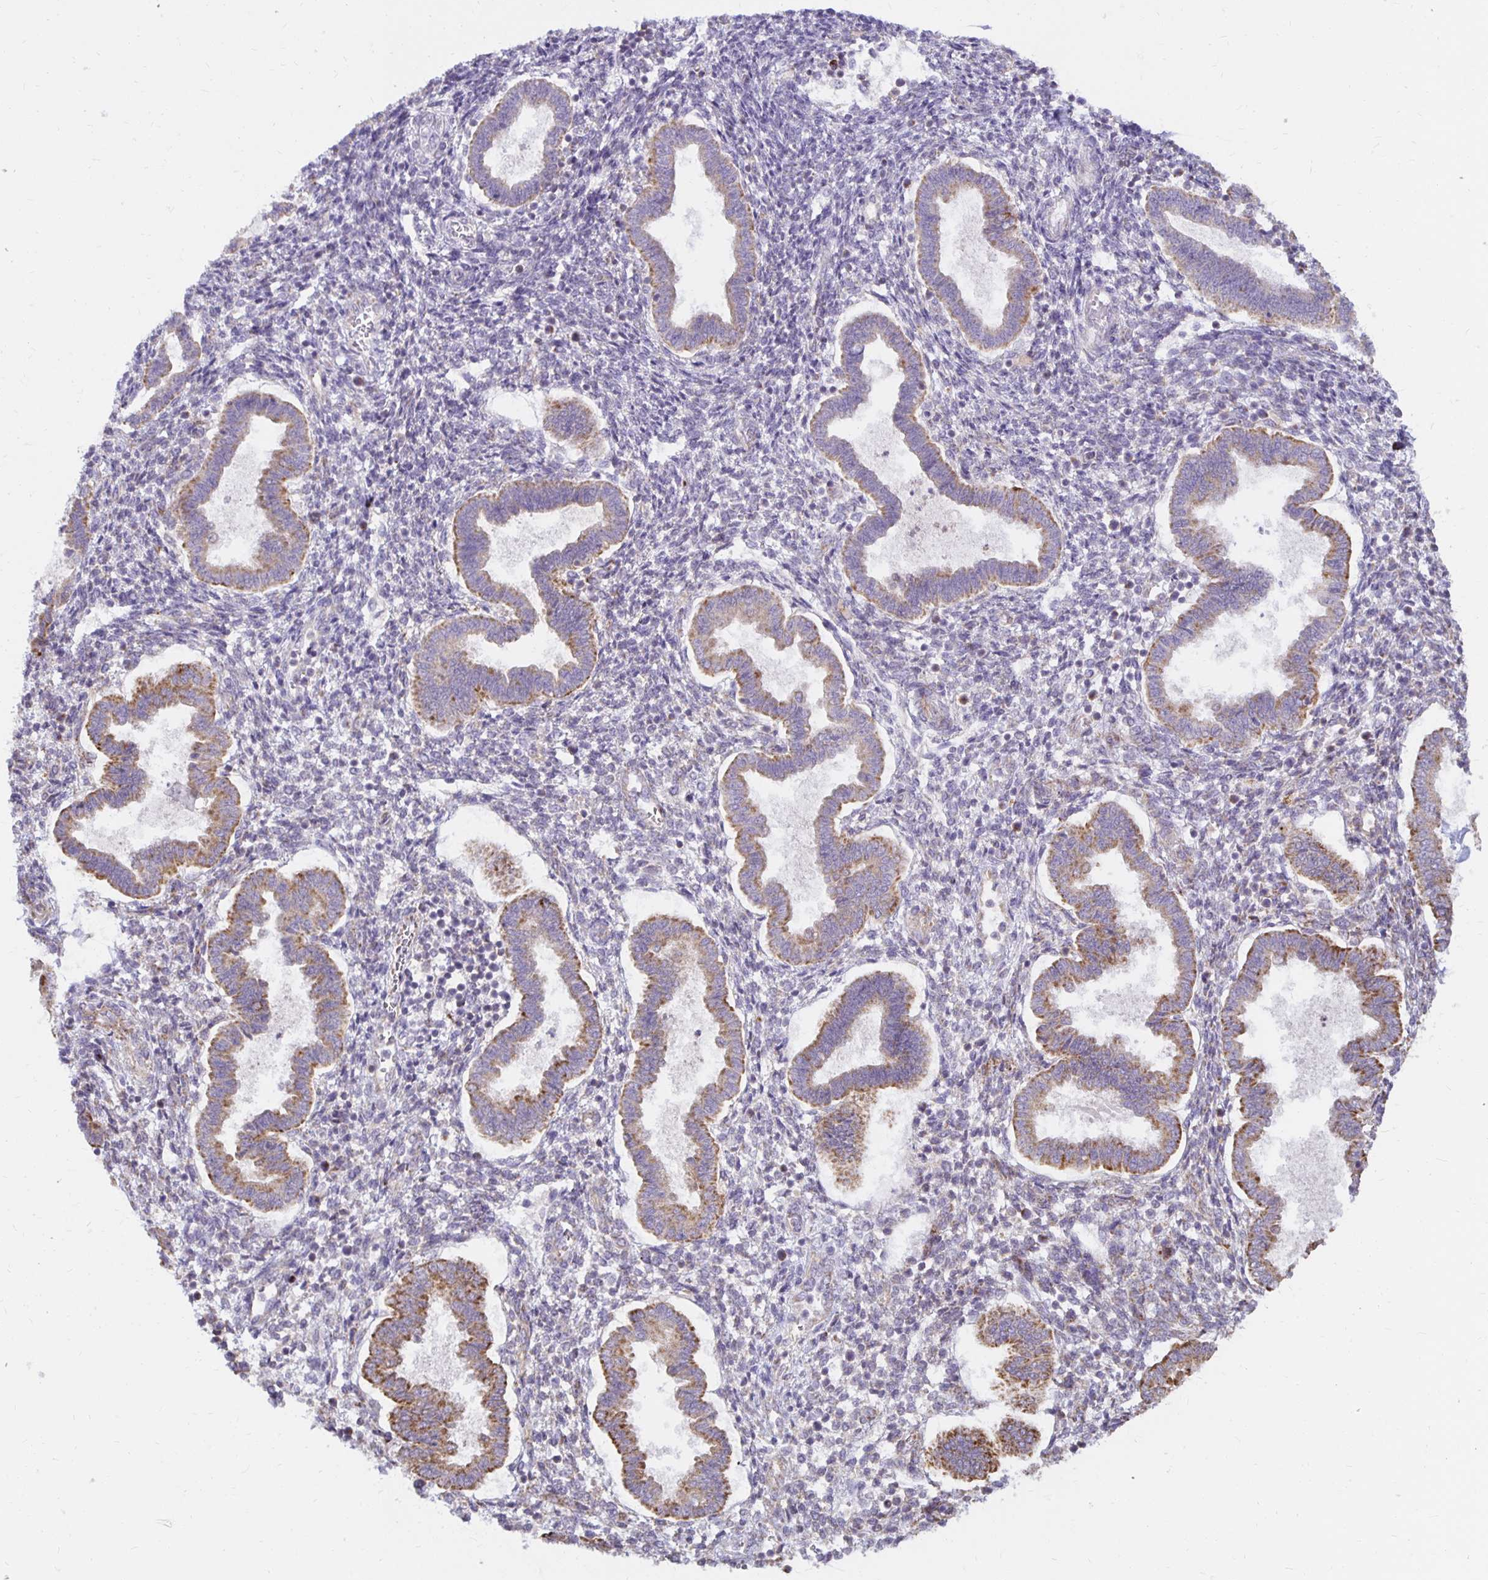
{"staining": {"intensity": "negative", "quantity": "none", "location": "none"}, "tissue": "endometrium", "cell_type": "Cells in endometrial stroma", "image_type": "normal", "snomed": [{"axis": "morphology", "description": "Normal tissue, NOS"}, {"axis": "topography", "description": "Endometrium"}], "caption": "Human endometrium stained for a protein using immunohistochemistry (IHC) reveals no expression in cells in endometrial stroma.", "gene": "IER3", "patient": {"sex": "female", "age": 24}}